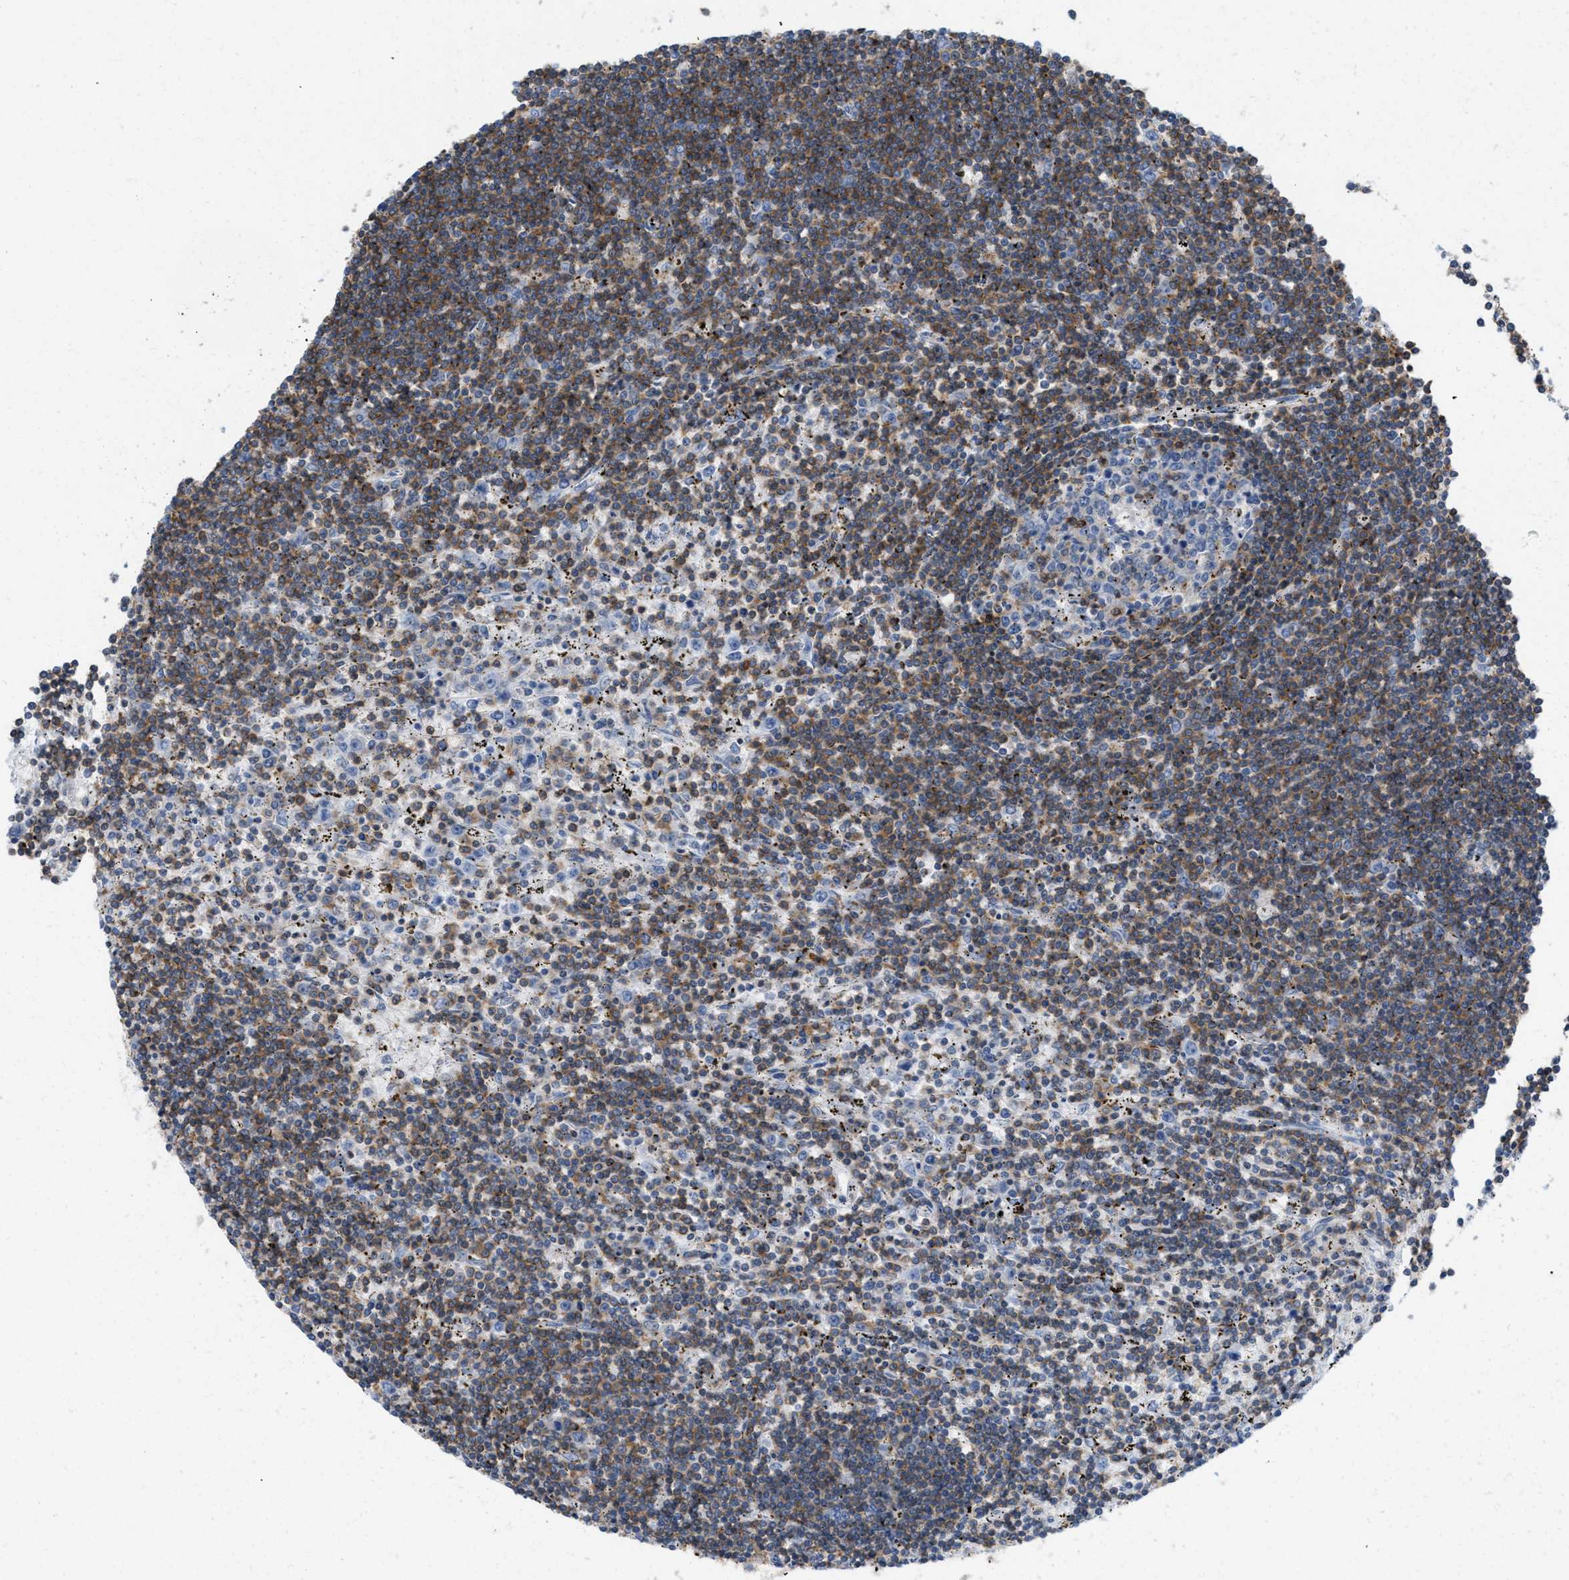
{"staining": {"intensity": "negative", "quantity": "none", "location": "none"}, "tissue": "lymphoma", "cell_type": "Tumor cells", "image_type": "cancer", "snomed": [{"axis": "morphology", "description": "Malignant lymphoma, non-Hodgkin's type, Low grade"}, {"axis": "topography", "description": "Spleen"}], "caption": "The image shows no significant expression in tumor cells of lymphoma.", "gene": "IL16", "patient": {"sex": "male", "age": 76}}